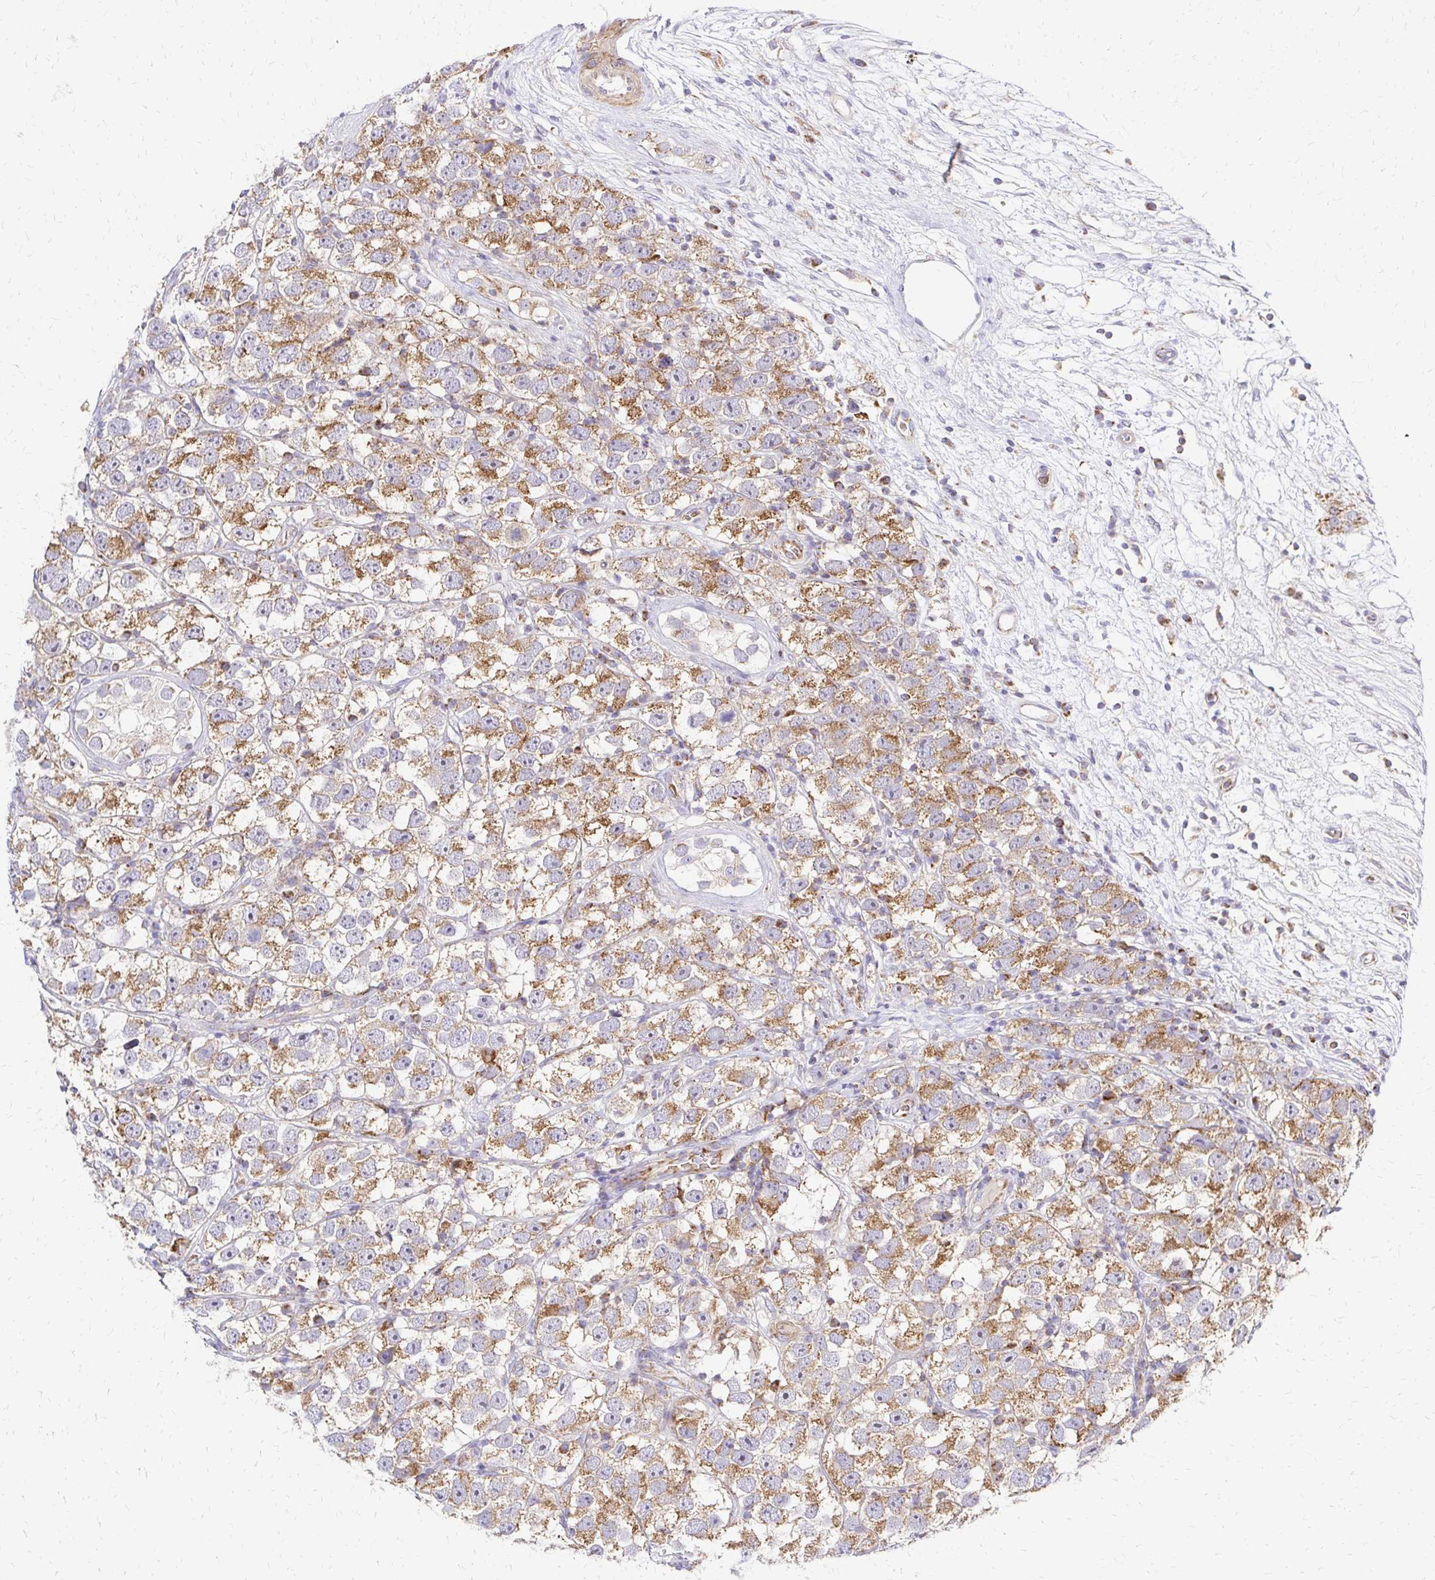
{"staining": {"intensity": "moderate", "quantity": ">75%", "location": "cytoplasmic/membranous"}, "tissue": "testis cancer", "cell_type": "Tumor cells", "image_type": "cancer", "snomed": [{"axis": "morphology", "description": "Seminoma, NOS"}, {"axis": "topography", "description": "Testis"}], "caption": "Tumor cells reveal moderate cytoplasmic/membranous staining in approximately >75% of cells in testis cancer (seminoma).", "gene": "MRPL13", "patient": {"sex": "male", "age": 26}}